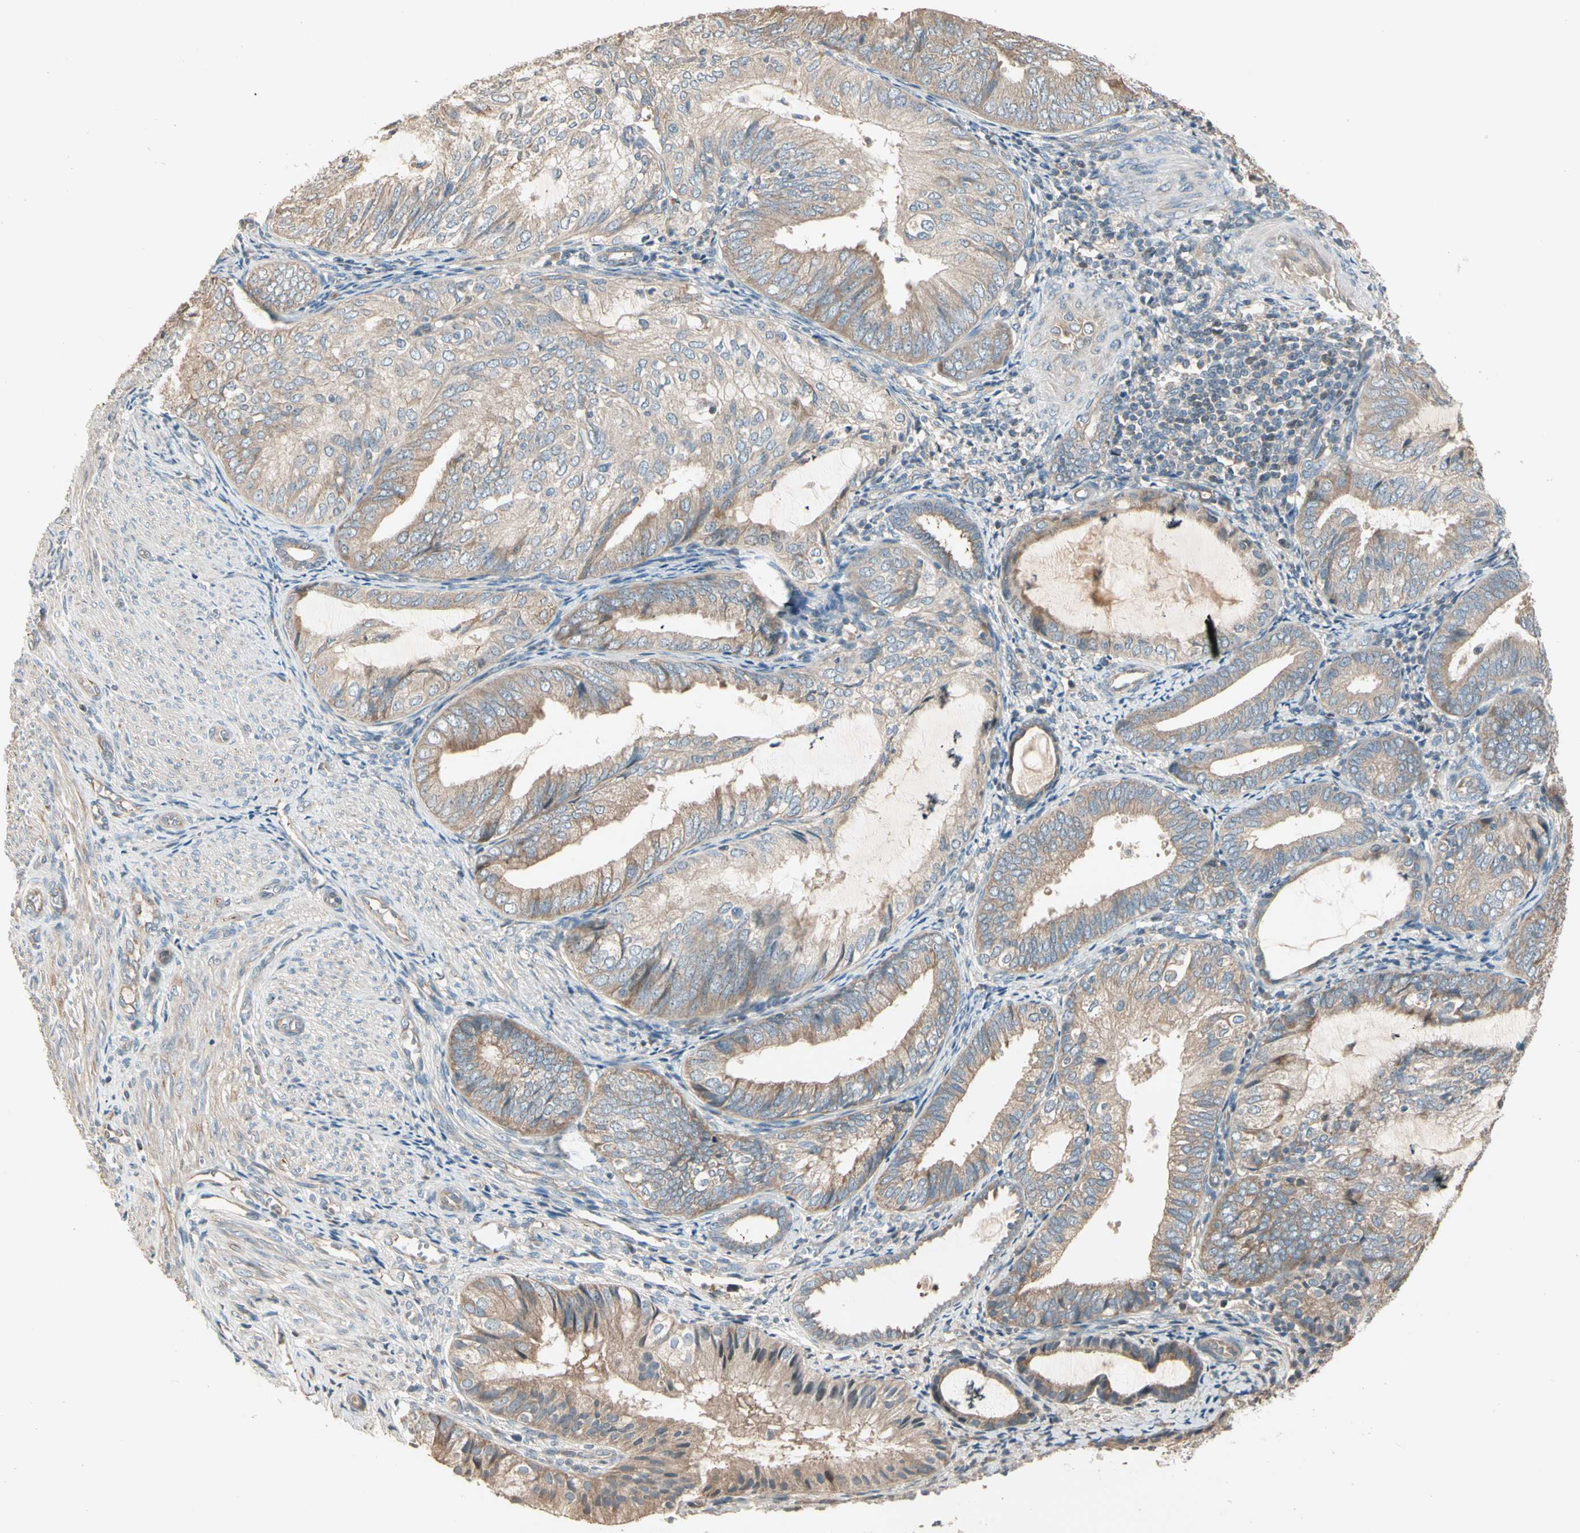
{"staining": {"intensity": "weak", "quantity": ">75%", "location": "cytoplasmic/membranous"}, "tissue": "endometrial cancer", "cell_type": "Tumor cells", "image_type": "cancer", "snomed": [{"axis": "morphology", "description": "Adenocarcinoma, NOS"}, {"axis": "topography", "description": "Endometrium"}], "caption": "Brown immunohistochemical staining in endometrial adenocarcinoma demonstrates weak cytoplasmic/membranous expression in approximately >75% of tumor cells.", "gene": "TNFRSF21", "patient": {"sex": "female", "age": 81}}